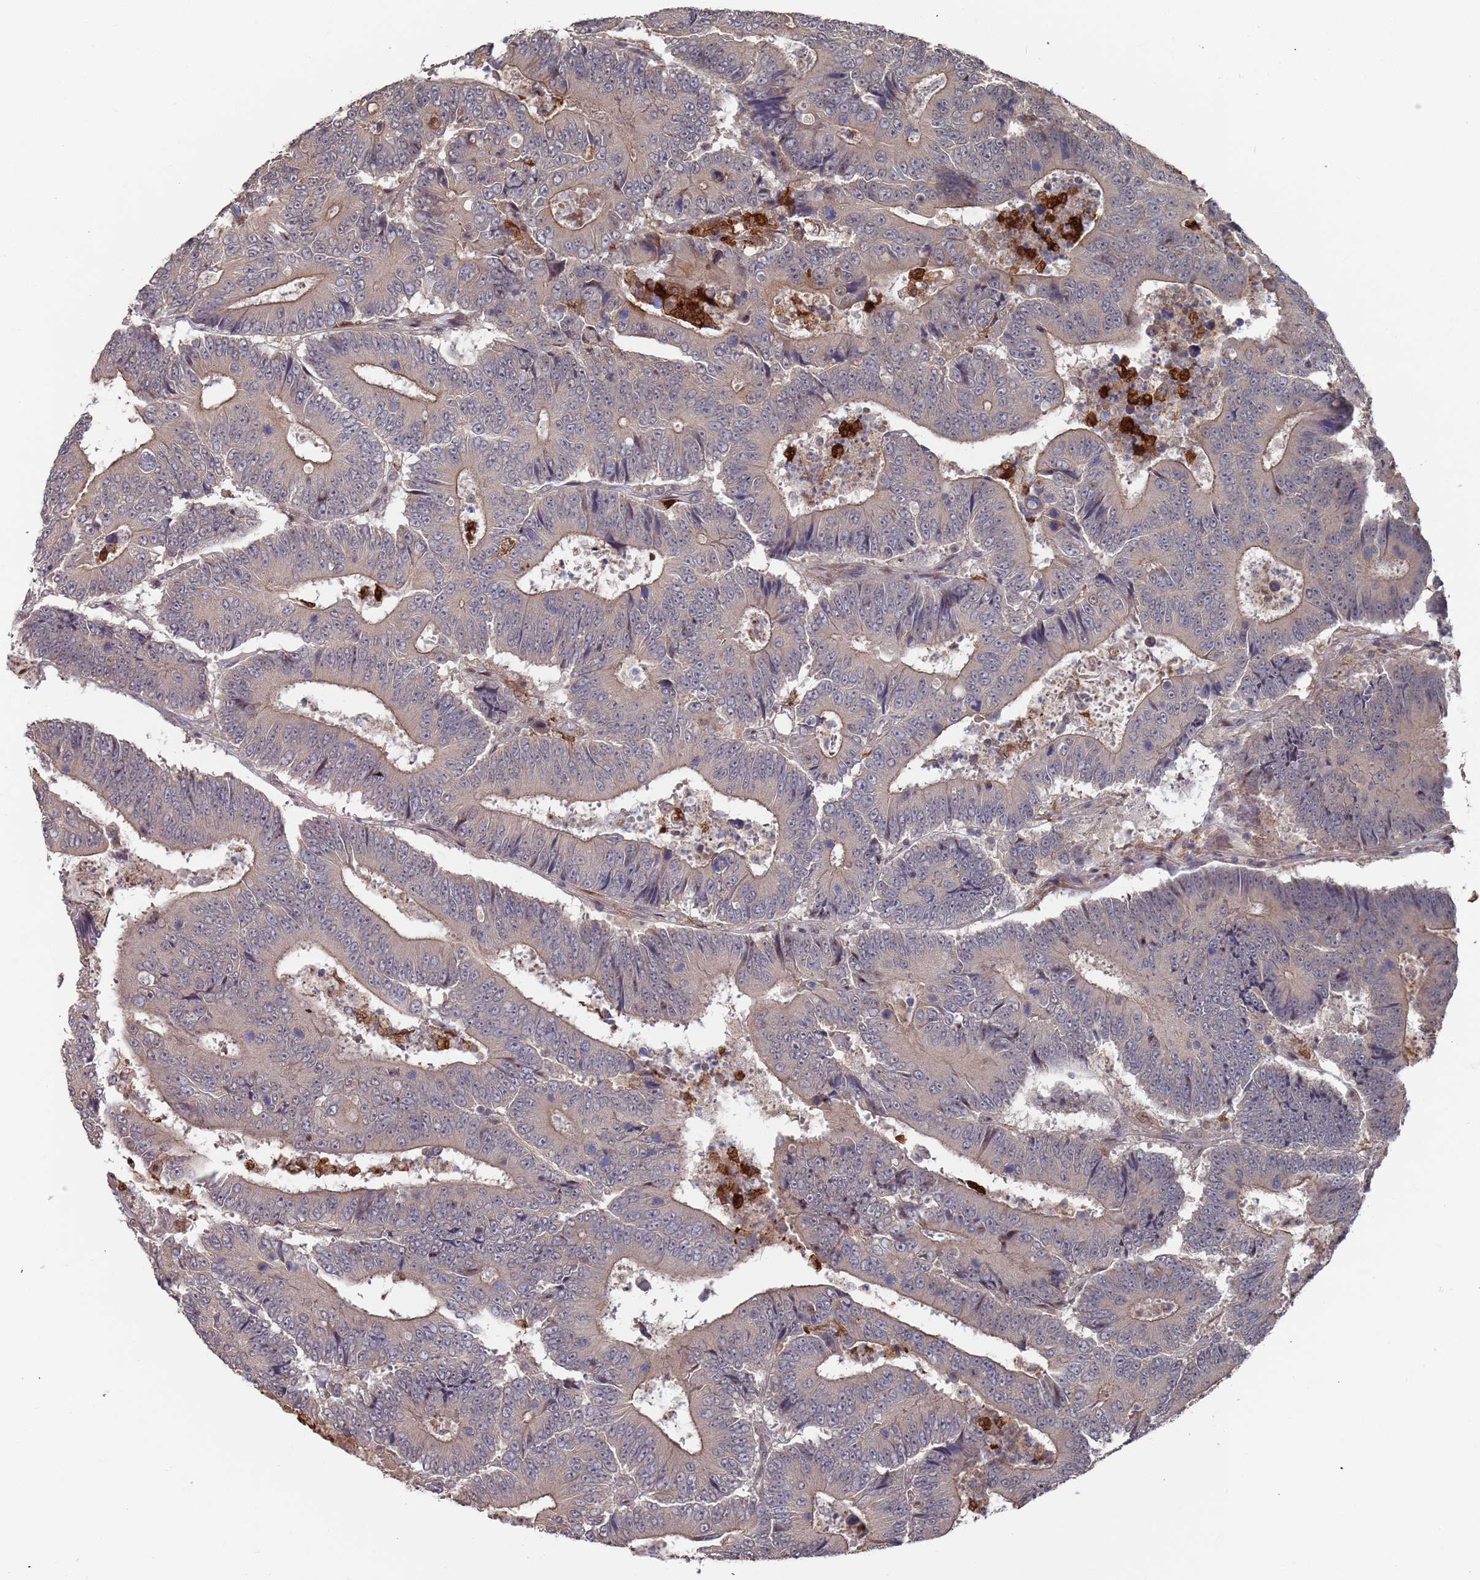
{"staining": {"intensity": "weak", "quantity": ">75%", "location": "cytoplasmic/membranous"}, "tissue": "colorectal cancer", "cell_type": "Tumor cells", "image_type": "cancer", "snomed": [{"axis": "morphology", "description": "Adenocarcinoma, NOS"}, {"axis": "topography", "description": "Colon"}], "caption": "DAB (3,3'-diaminobenzidine) immunohistochemical staining of human colorectal cancer (adenocarcinoma) demonstrates weak cytoplasmic/membranous protein staining in about >75% of tumor cells. (IHC, brightfield microscopy, high magnification).", "gene": "DGKD", "patient": {"sex": "male", "age": 83}}